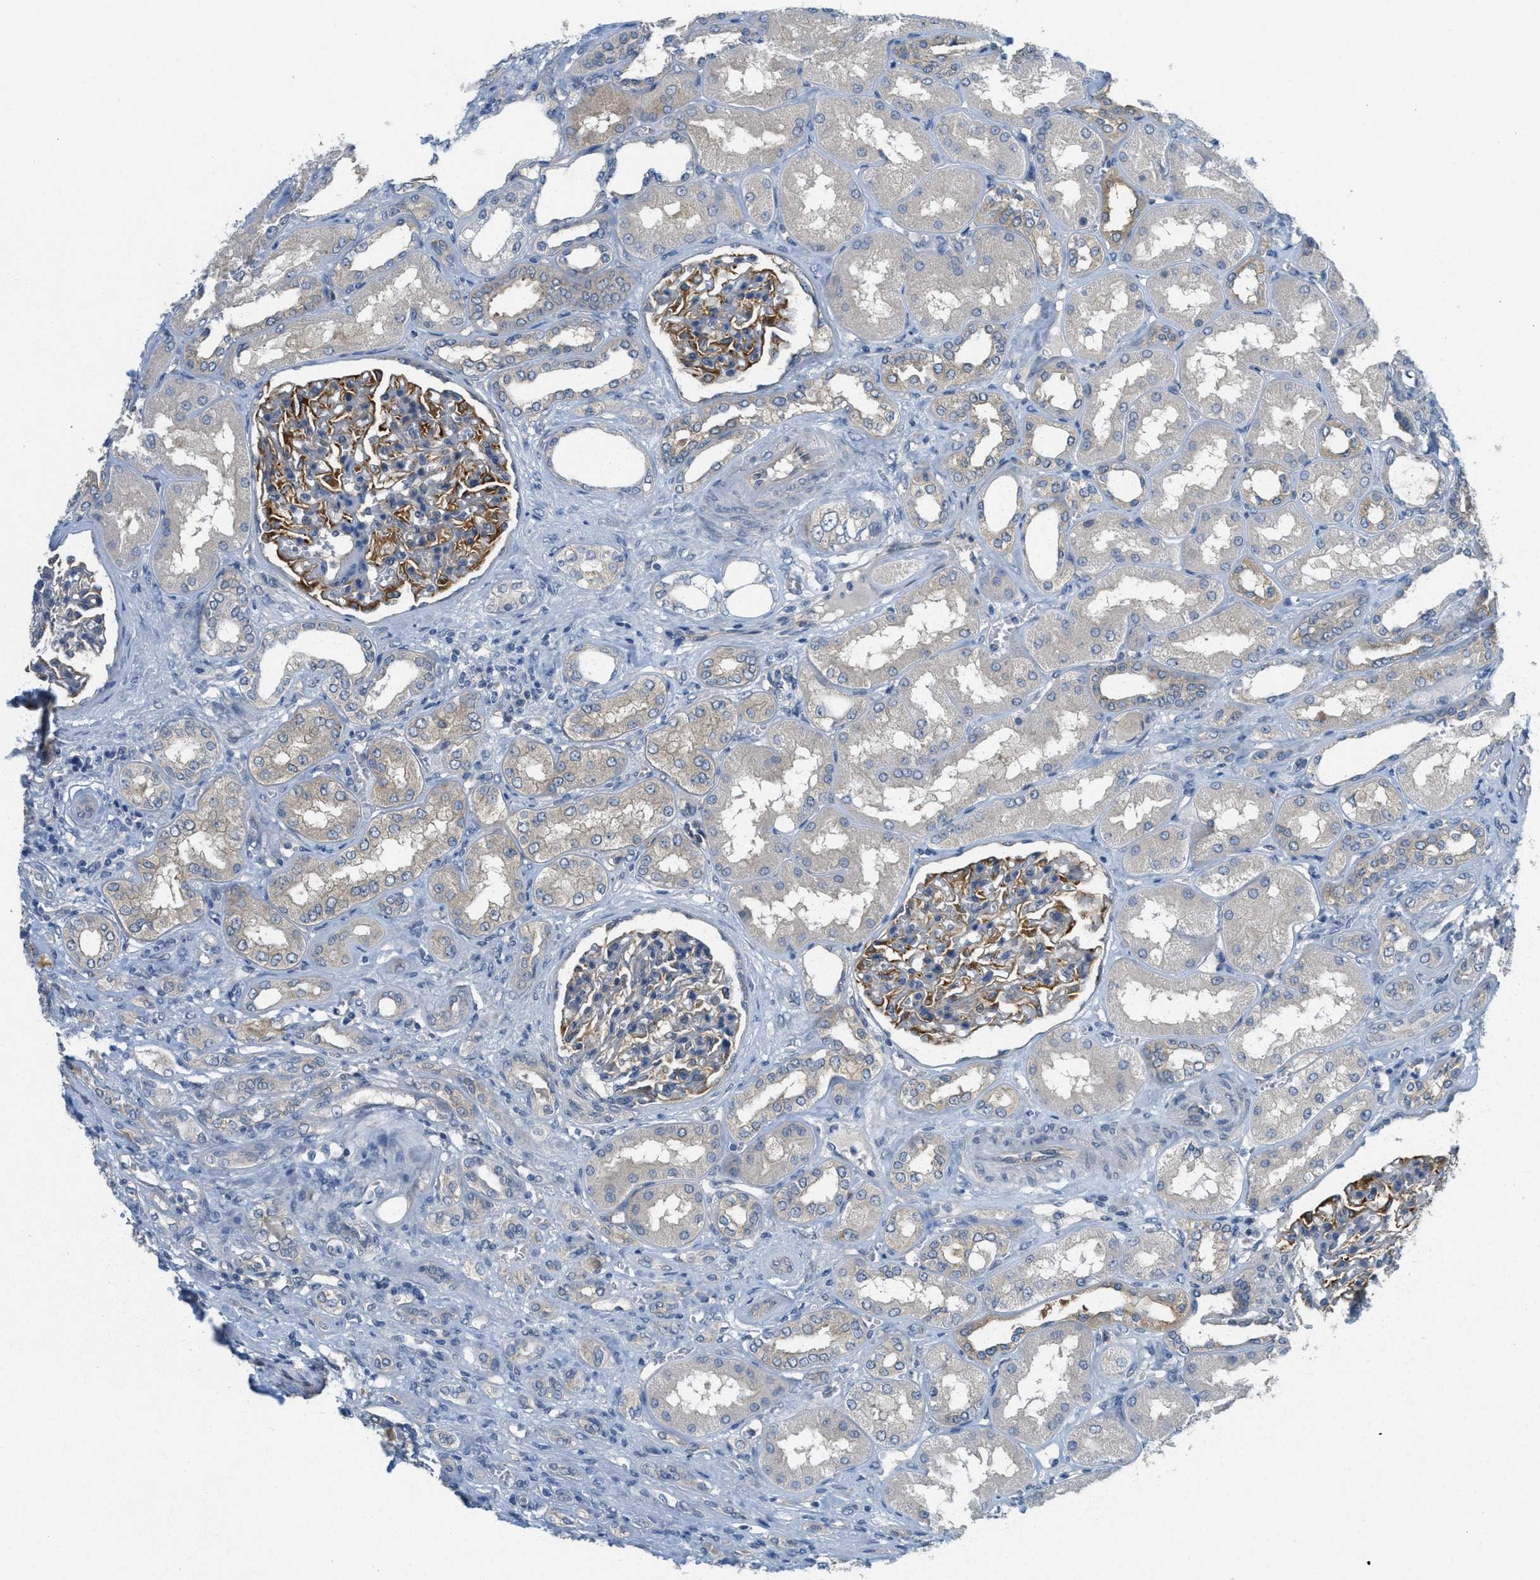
{"staining": {"intensity": "negative", "quantity": "none", "location": "none"}, "tissue": "renal cancer", "cell_type": "Tumor cells", "image_type": "cancer", "snomed": [{"axis": "morphology", "description": "Adenocarcinoma, NOS"}, {"axis": "topography", "description": "Kidney"}], "caption": "An image of human renal cancer (adenocarcinoma) is negative for staining in tumor cells.", "gene": "ZFYVE9", "patient": {"sex": "male", "age": 46}}